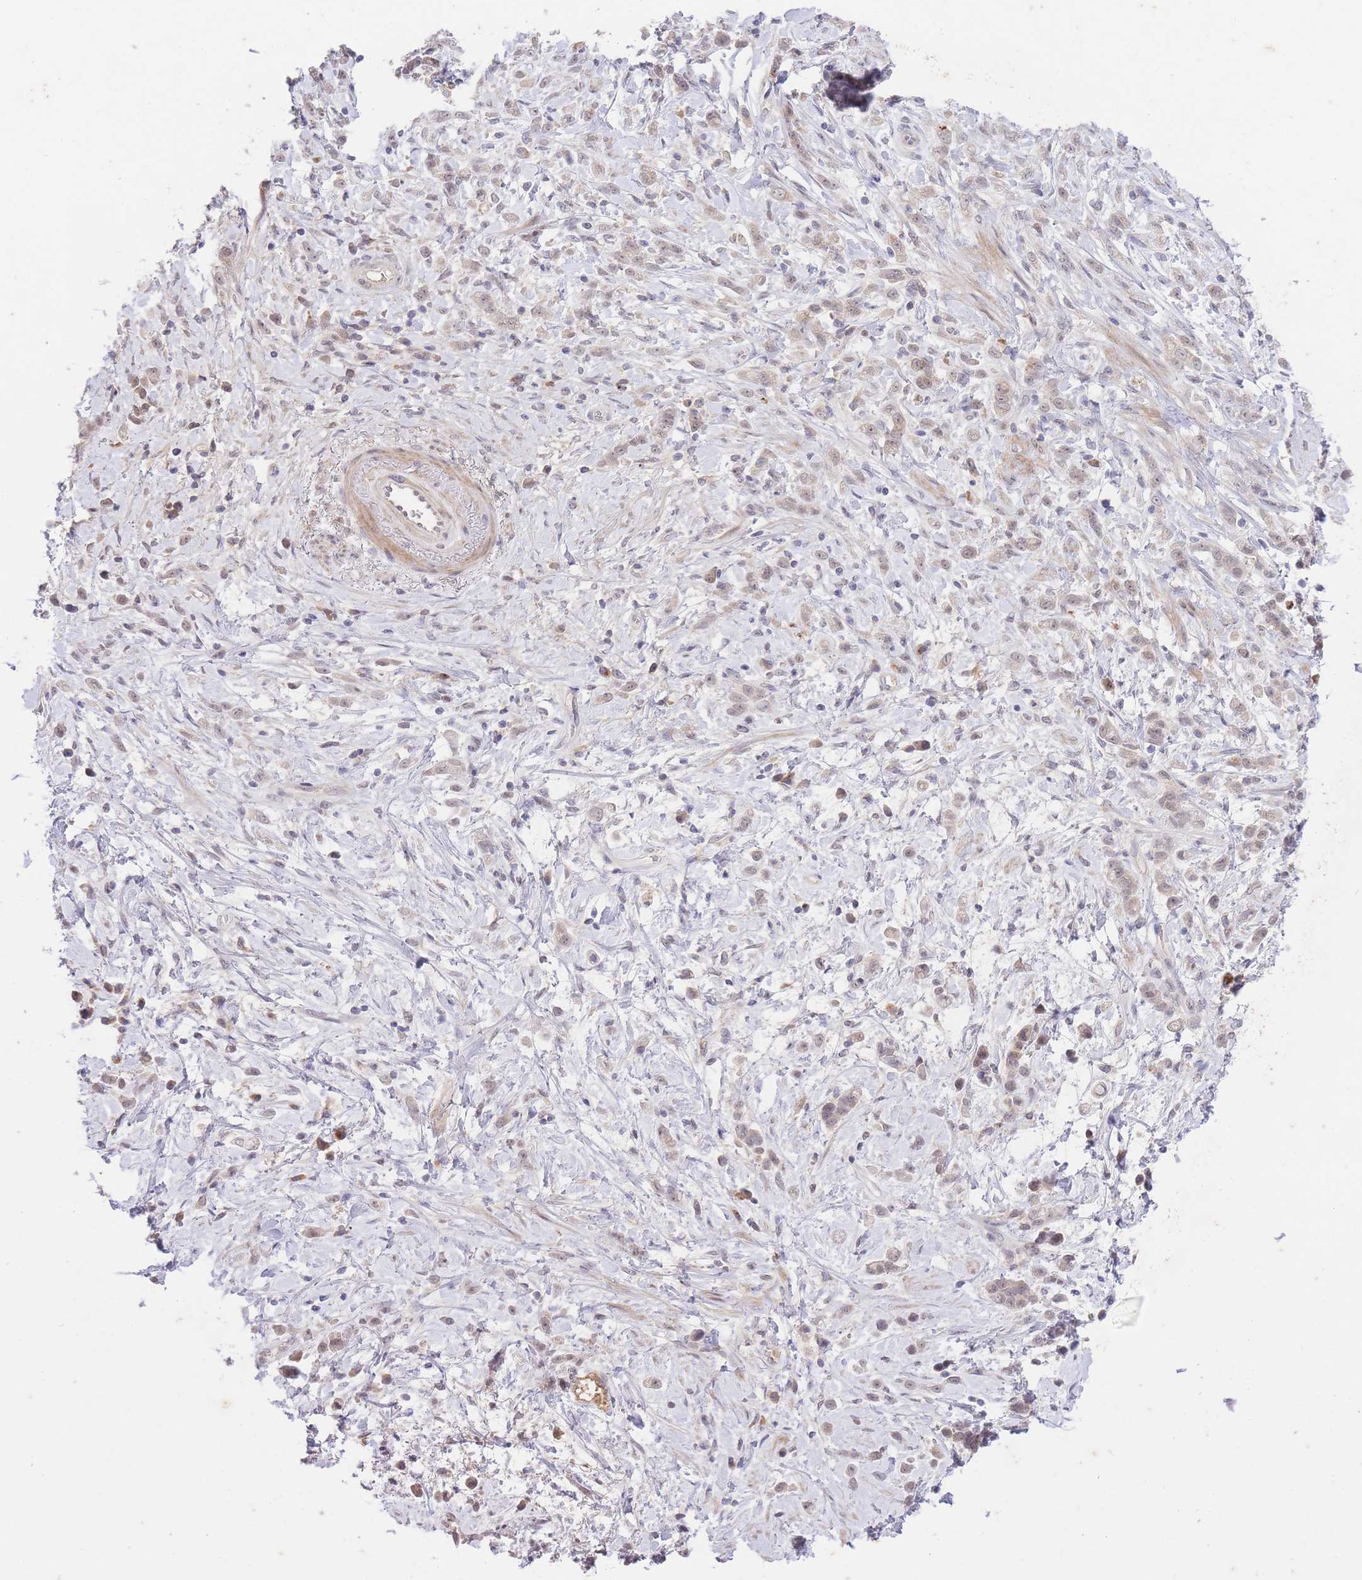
{"staining": {"intensity": "weak", "quantity": ">75%", "location": "nuclear"}, "tissue": "stomach cancer", "cell_type": "Tumor cells", "image_type": "cancer", "snomed": [{"axis": "morphology", "description": "Adenocarcinoma, NOS"}, {"axis": "topography", "description": "Stomach"}], "caption": "About >75% of tumor cells in human stomach adenocarcinoma show weak nuclear protein expression as visualized by brown immunohistochemical staining.", "gene": "SLC25A33", "patient": {"sex": "female", "age": 60}}